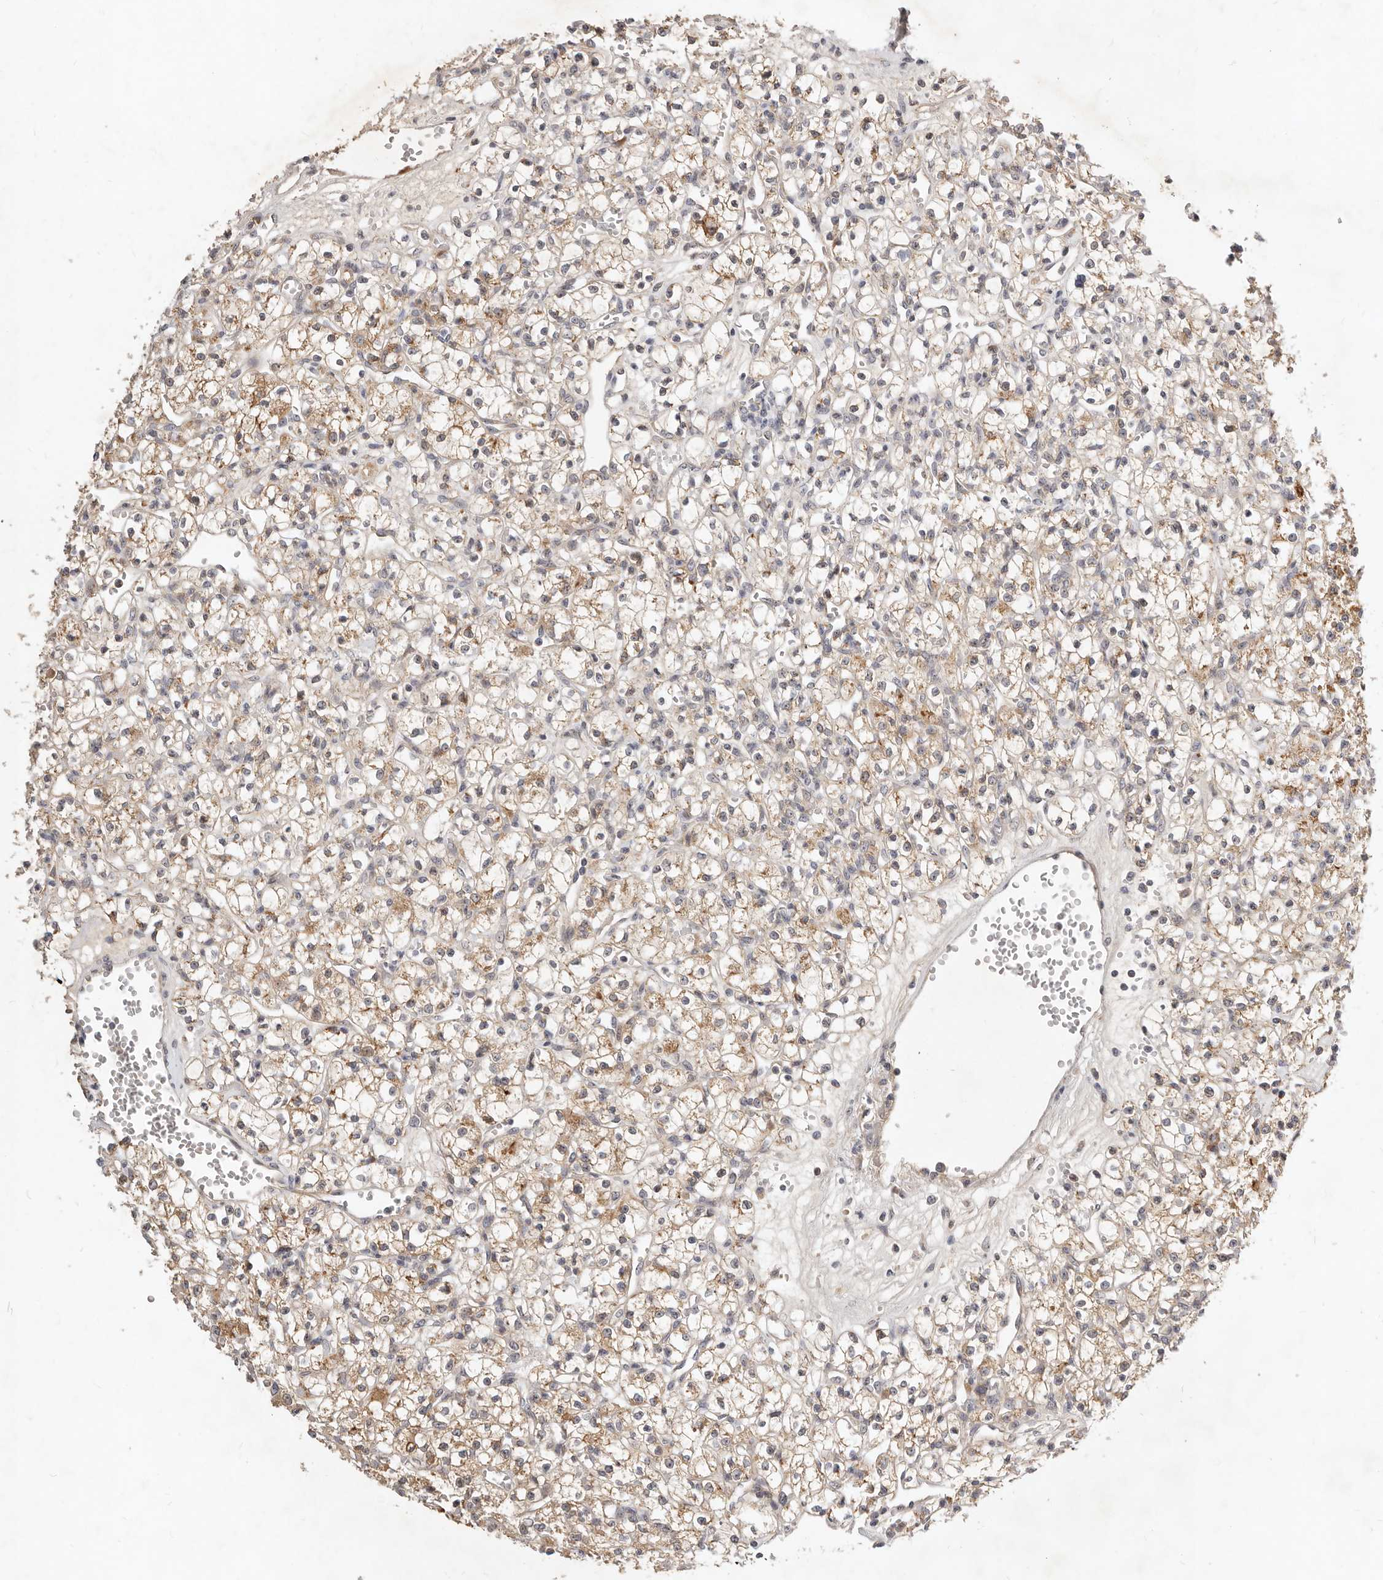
{"staining": {"intensity": "moderate", "quantity": ">75%", "location": "cytoplasmic/membranous"}, "tissue": "renal cancer", "cell_type": "Tumor cells", "image_type": "cancer", "snomed": [{"axis": "morphology", "description": "Adenocarcinoma, NOS"}, {"axis": "topography", "description": "Kidney"}], "caption": "A high-resolution photomicrograph shows immunohistochemistry staining of renal cancer, which shows moderate cytoplasmic/membranous expression in about >75% of tumor cells.", "gene": "MICALL2", "patient": {"sex": "female", "age": 59}}